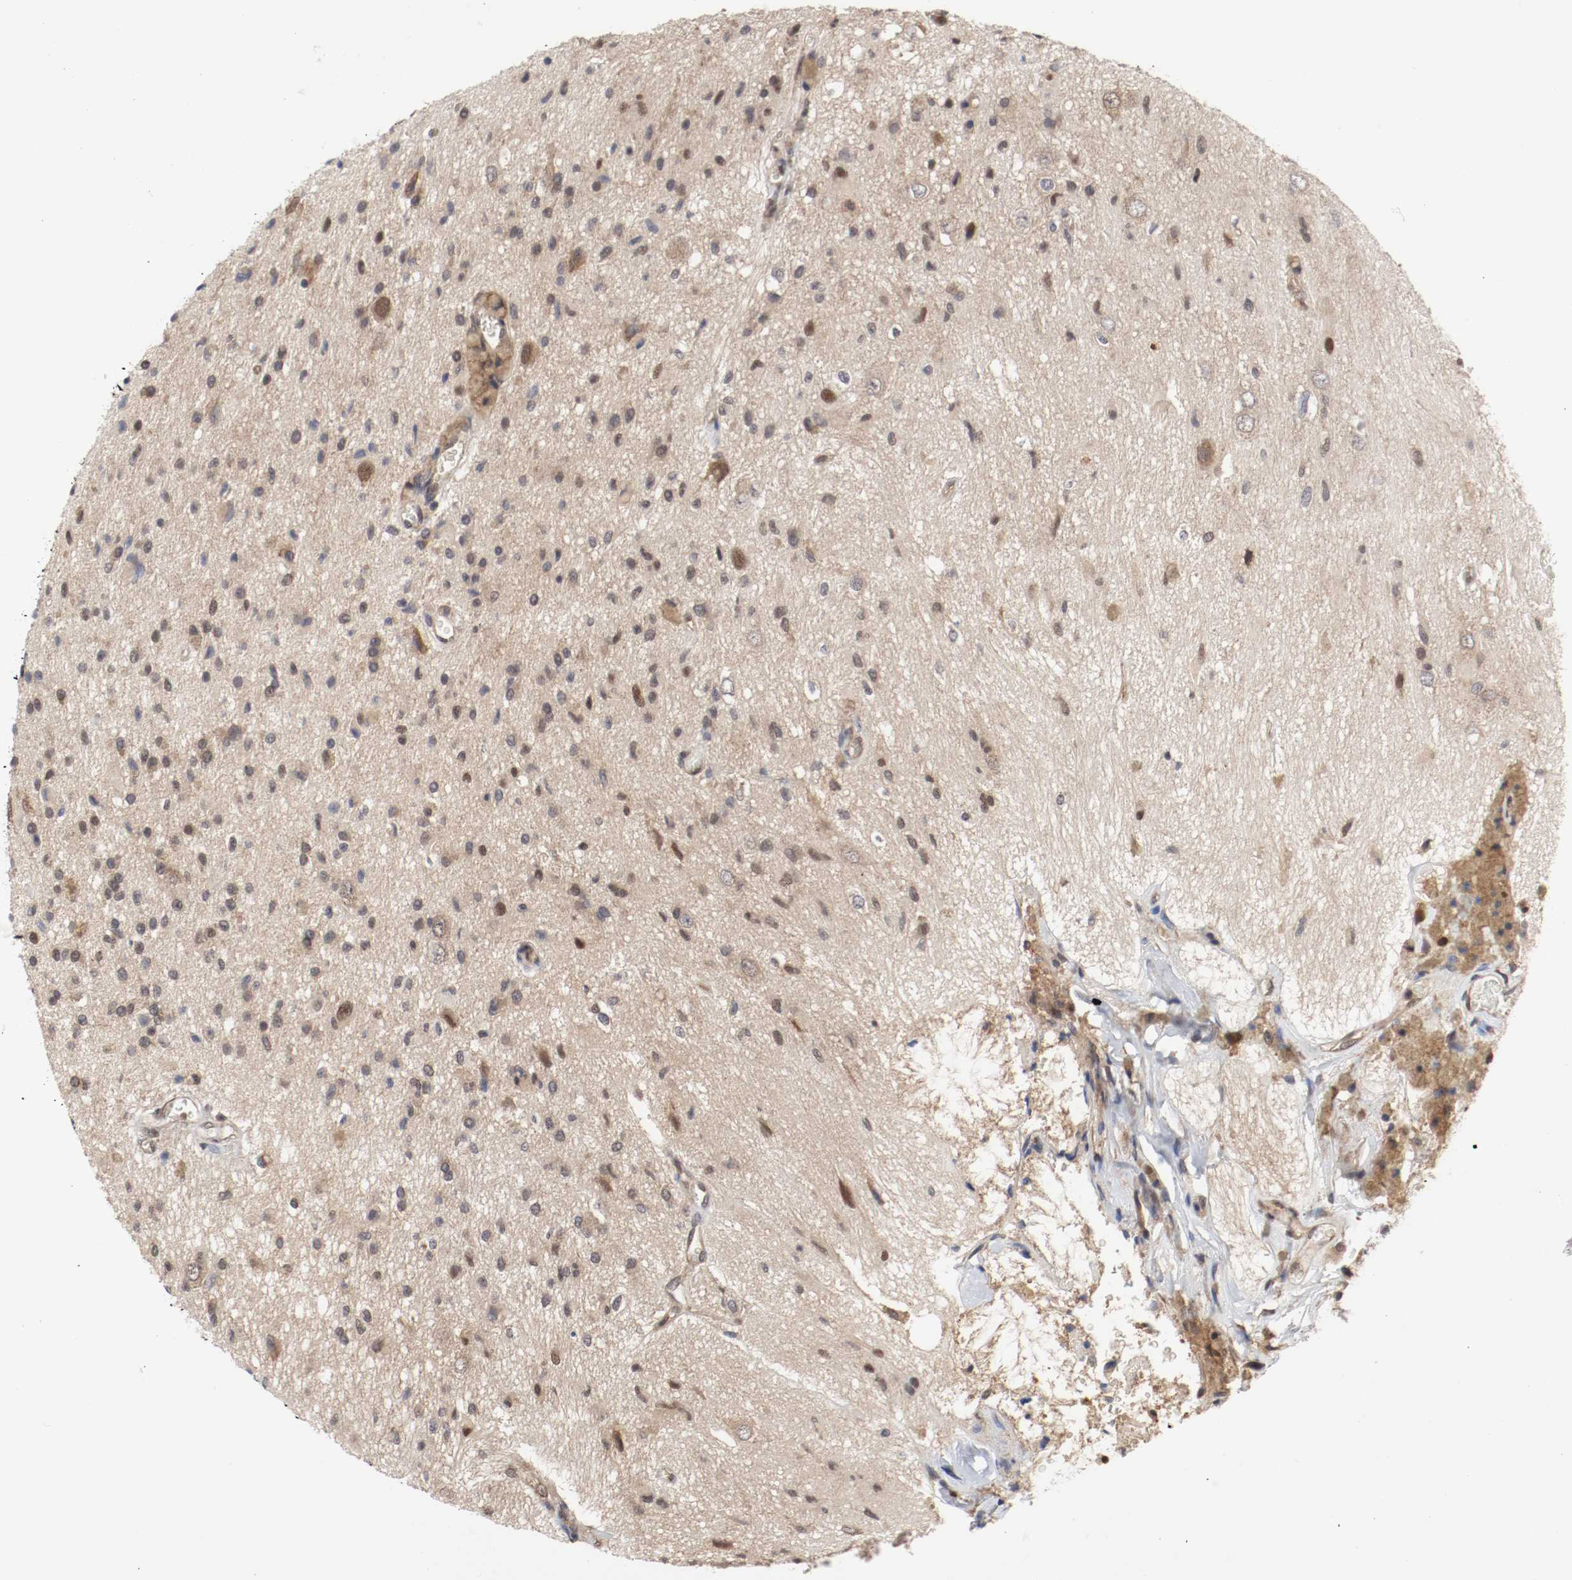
{"staining": {"intensity": "moderate", "quantity": ">75%", "location": "cytoplasmic/membranous,nuclear"}, "tissue": "glioma", "cell_type": "Tumor cells", "image_type": "cancer", "snomed": [{"axis": "morphology", "description": "Glioma, malignant, High grade"}, {"axis": "topography", "description": "Brain"}], "caption": "Glioma tissue displays moderate cytoplasmic/membranous and nuclear staining in approximately >75% of tumor cells, visualized by immunohistochemistry.", "gene": "AFG3L2", "patient": {"sex": "male", "age": 47}}